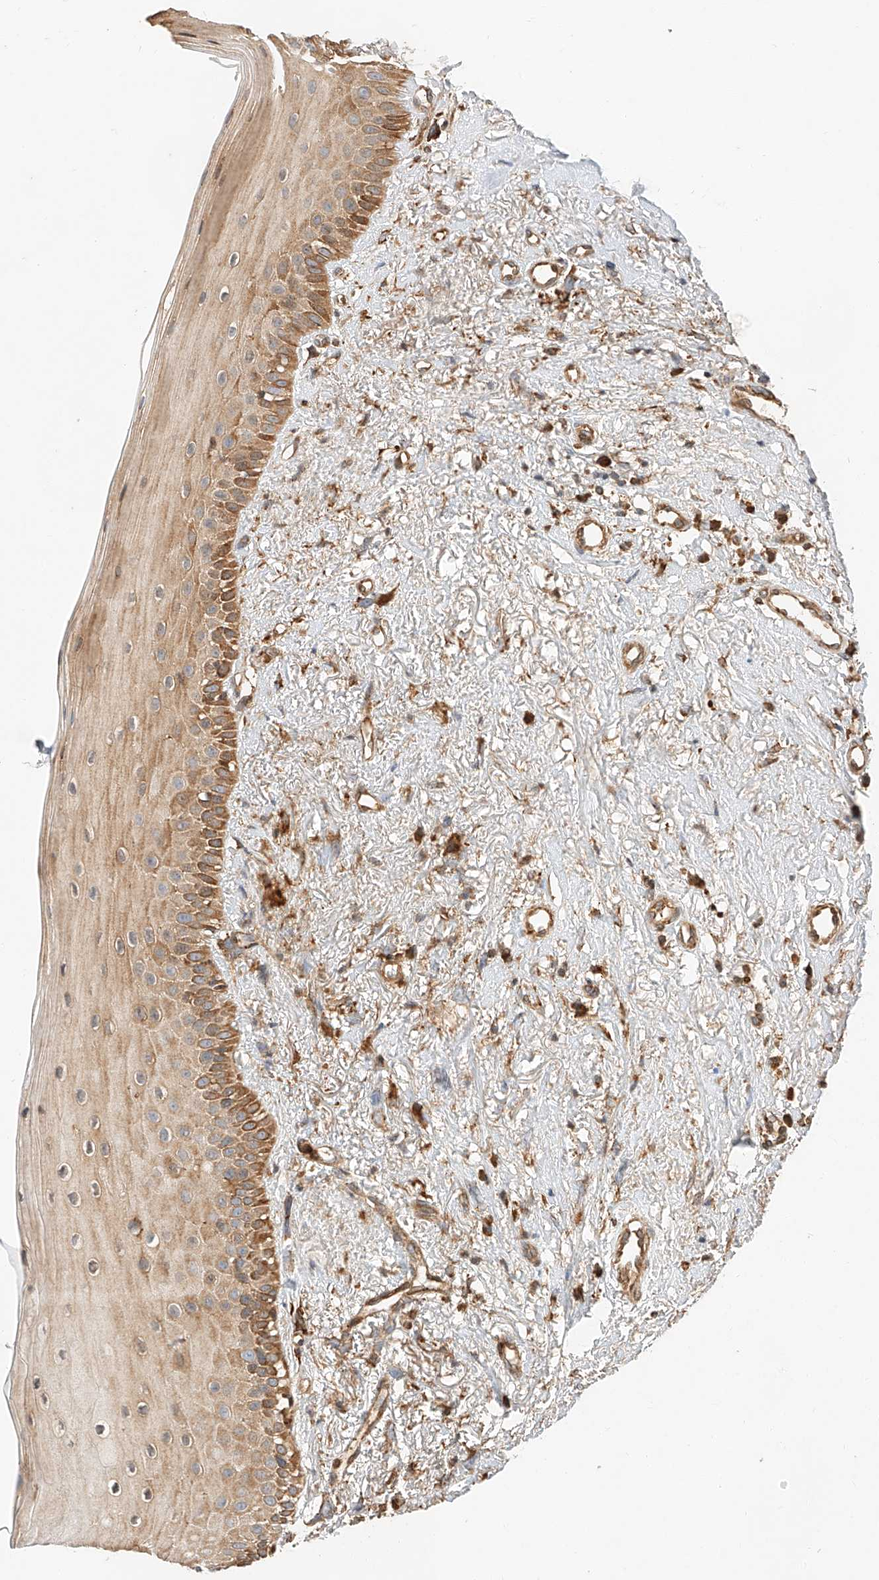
{"staining": {"intensity": "moderate", "quantity": ">75%", "location": "cytoplasmic/membranous"}, "tissue": "oral mucosa", "cell_type": "Squamous epithelial cells", "image_type": "normal", "snomed": [{"axis": "morphology", "description": "Normal tissue, NOS"}, {"axis": "topography", "description": "Oral tissue"}], "caption": "About >75% of squamous epithelial cells in benign human oral mucosa exhibit moderate cytoplasmic/membranous protein positivity as visualized by brown immunohistochemical staining.", "gene": "ZNF84", "patient": {"sex": "female", "age": 63}}